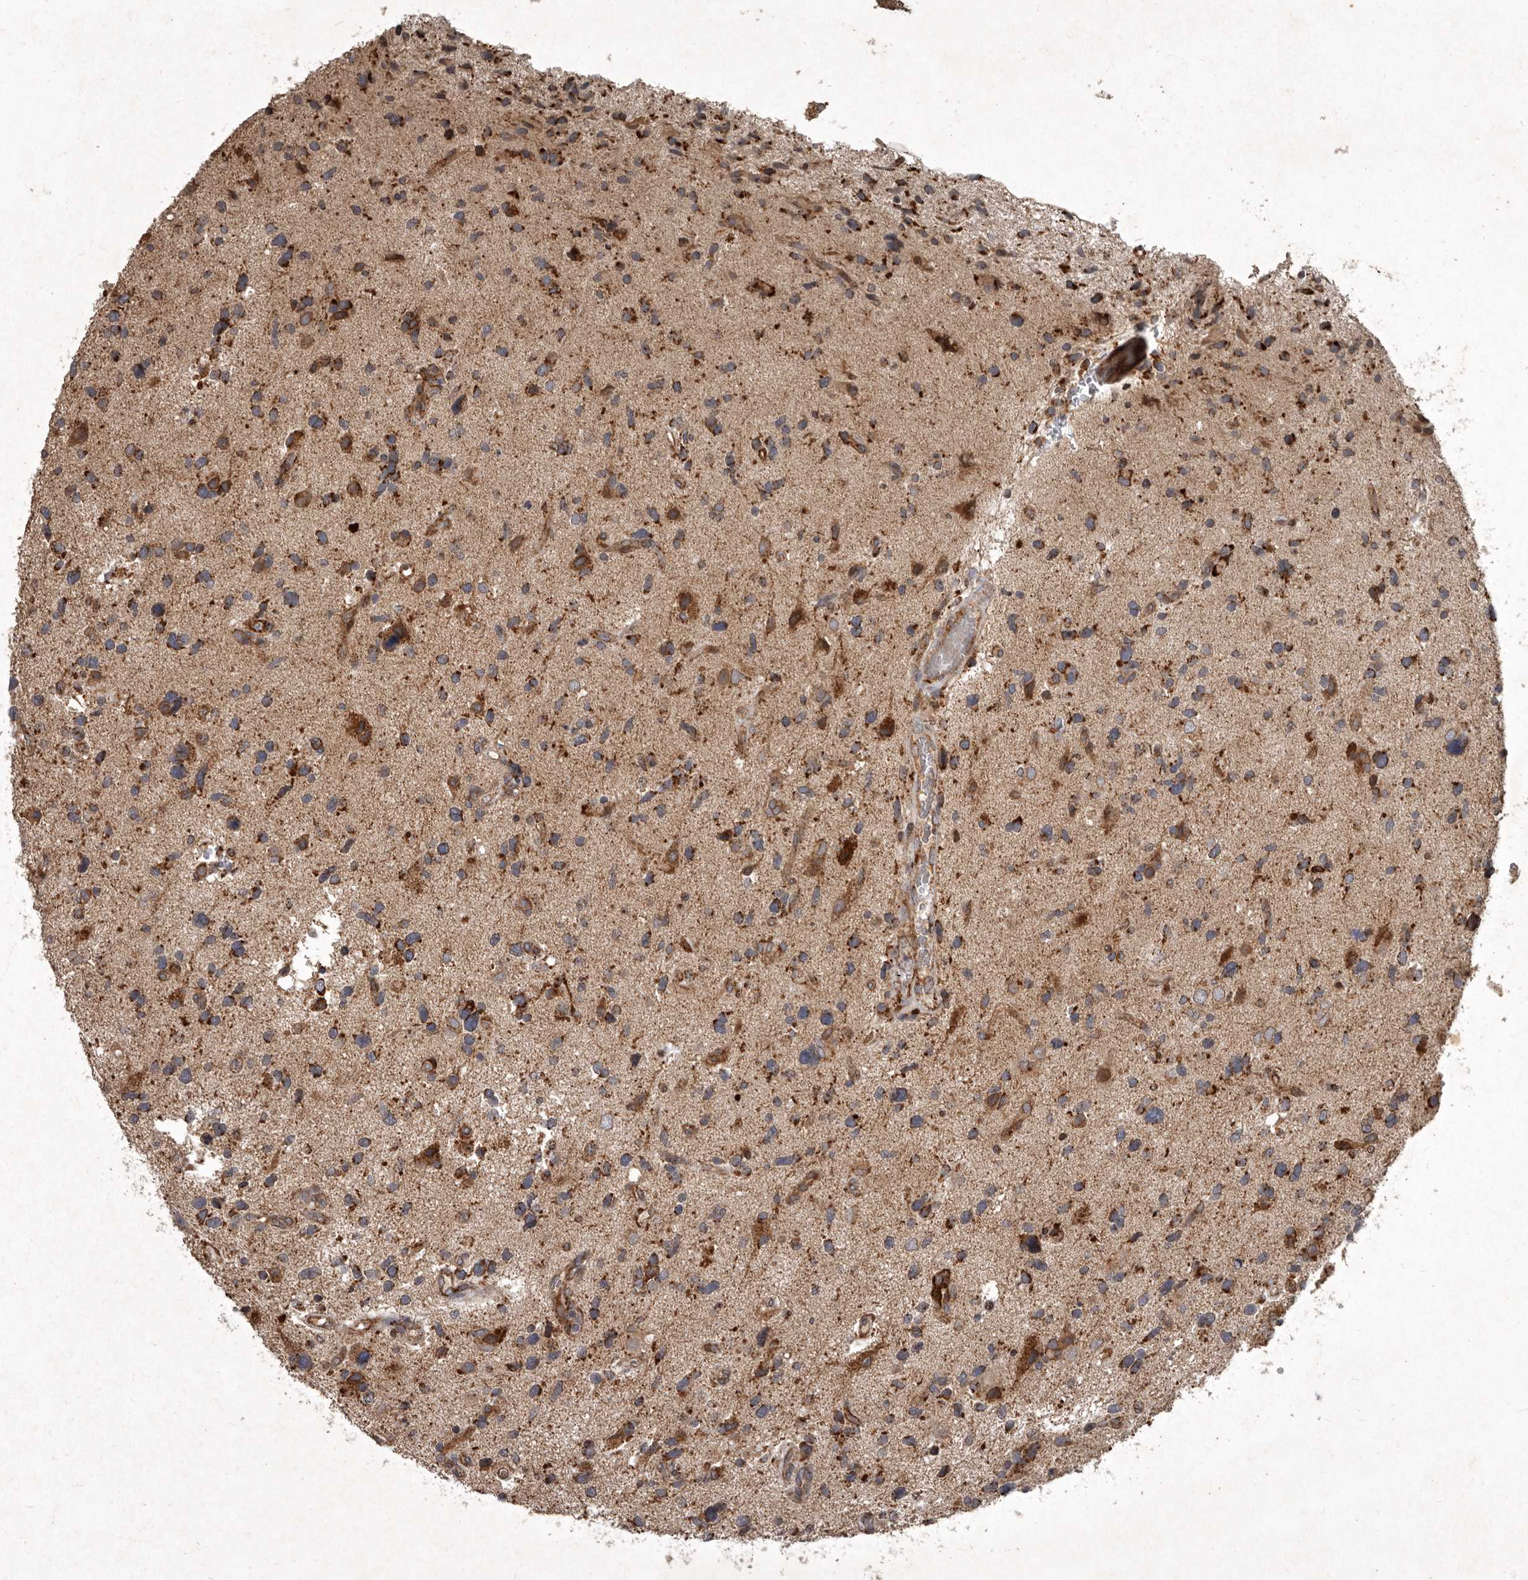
{"staining": {"intensity": "moderate", "quantity": ">75%", "location": "cytoplasmic/membranous"}, "tissue": "glioma", "cell_type": "Tumor cells", "image_type": "cancer", "snomed": [{"axis": "morphology", "description": "Glioma, malignant, High grade"}, {"axis": "topography", "description": "Brain"}], "caption": "Tumor cells exhibit medium levels of moderate cytoplasmic/membranous positivity in about >75% of cells in malignant glioma (high-grade).", "gene": "MRPS15", "patient": {"sex": "male", "age": 33}}